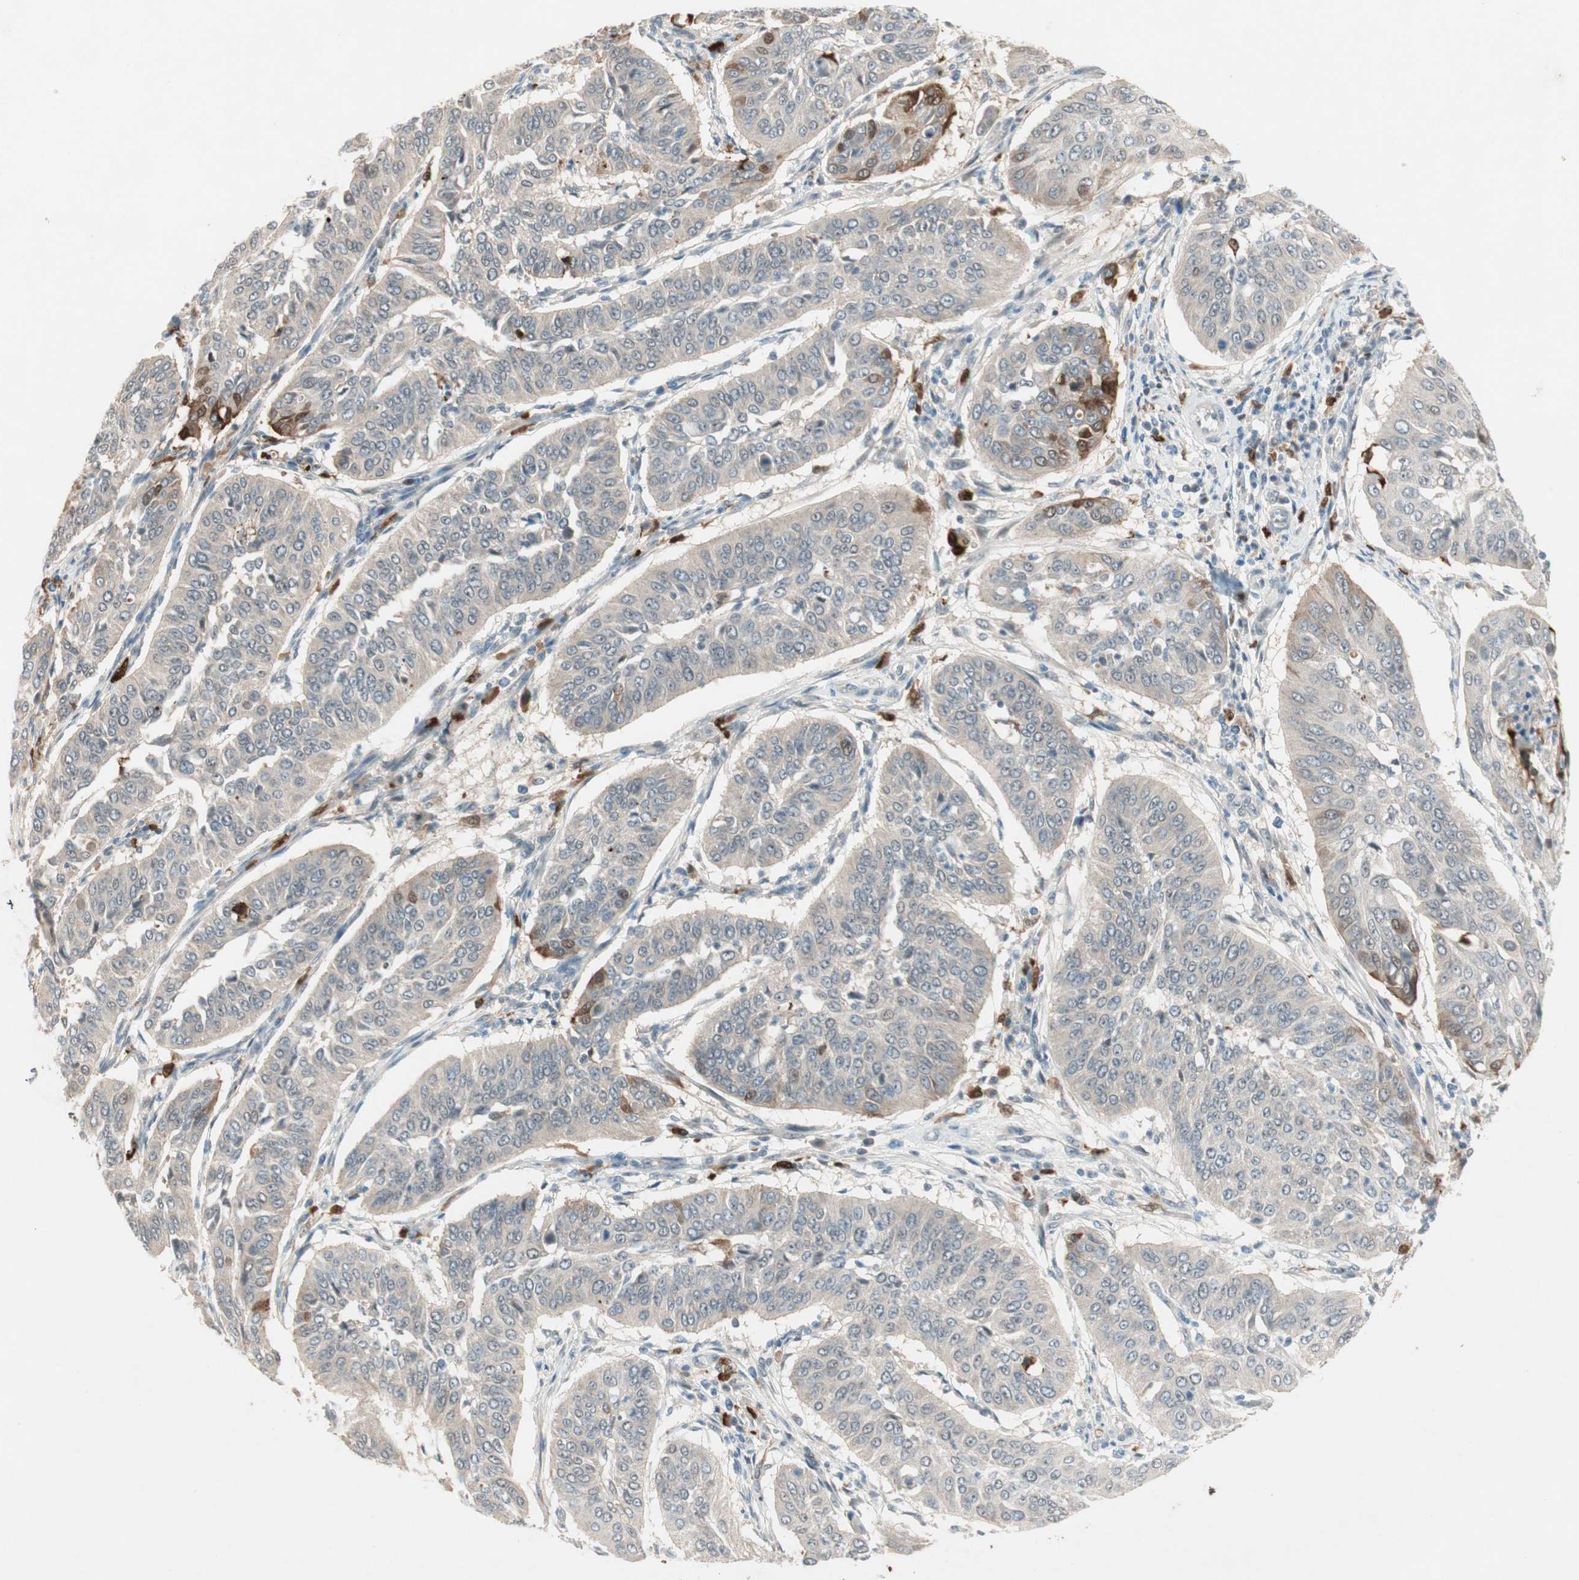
{"staining": {"intensity": "weak", "quantity": "25%-75%", "location": "cytoplasmic/membranous"}, "tissue": "cervical cancer", "cell_type": "Tumor cells", "image_type": "cancer", "snomed": [{"axis": "morphology", "description": "Normal tissue, NOS"}, {"axis": "morphology", "description": "Squamous cell carcinoma, NOS"}, {"axis": "topography", "description": "Cervix"}], "caption": "Weak cytoplasmic/membranous protein expression is identified in about 25%-75% of tumor cells in squamous cell carcinoma (cervical). Immunohistochemistry stains the protein of interest in brown and the nuclei are stained blue.", "gene": "RTL6", "patient": {"sex": "female", "age": 39}}